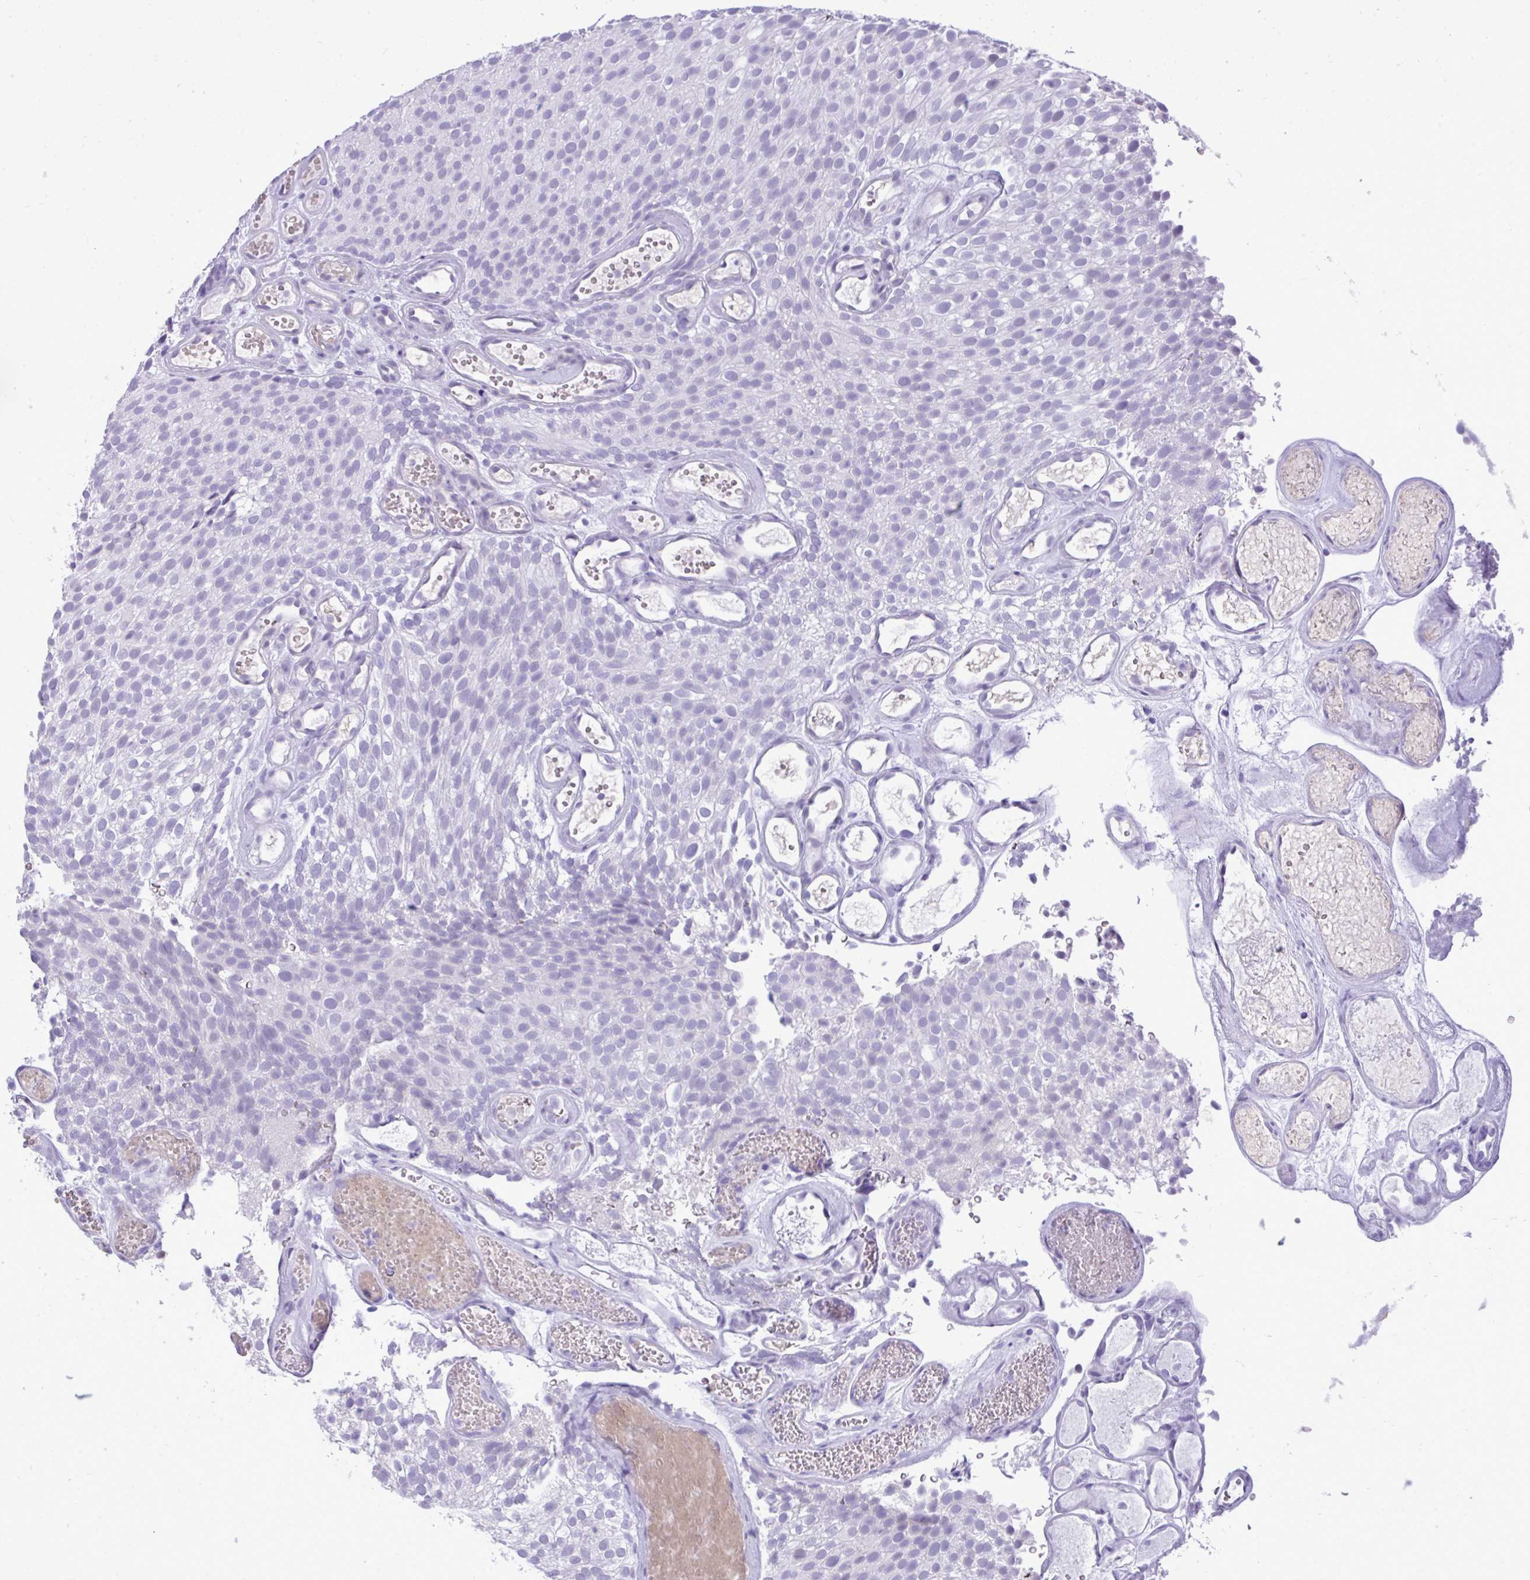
{"staining": {"intensity": "negative", "quantity": "none", "location": "none"}, "tissue": "urothelial cancer", "cell_type": "Tumor cells", "image_type": "cancer", "snomed": [{"axis": "morphology", "description": "Urothelial carcinoma, Low grade"}, {"axis": "topography", "description": "Urinary bladder"}], "caption": "DAB (3,3'-diaminobenzidine) immunohistochemical staining of low-grade urothelial carcinoma exhibits no significant expression in tumor cells. (DAB immunohistochemistry (IHC) visualized using brightfield microscopy, high magnification).", "gene": "PRM2", "patient": {"sex": "male", "age": 78}}